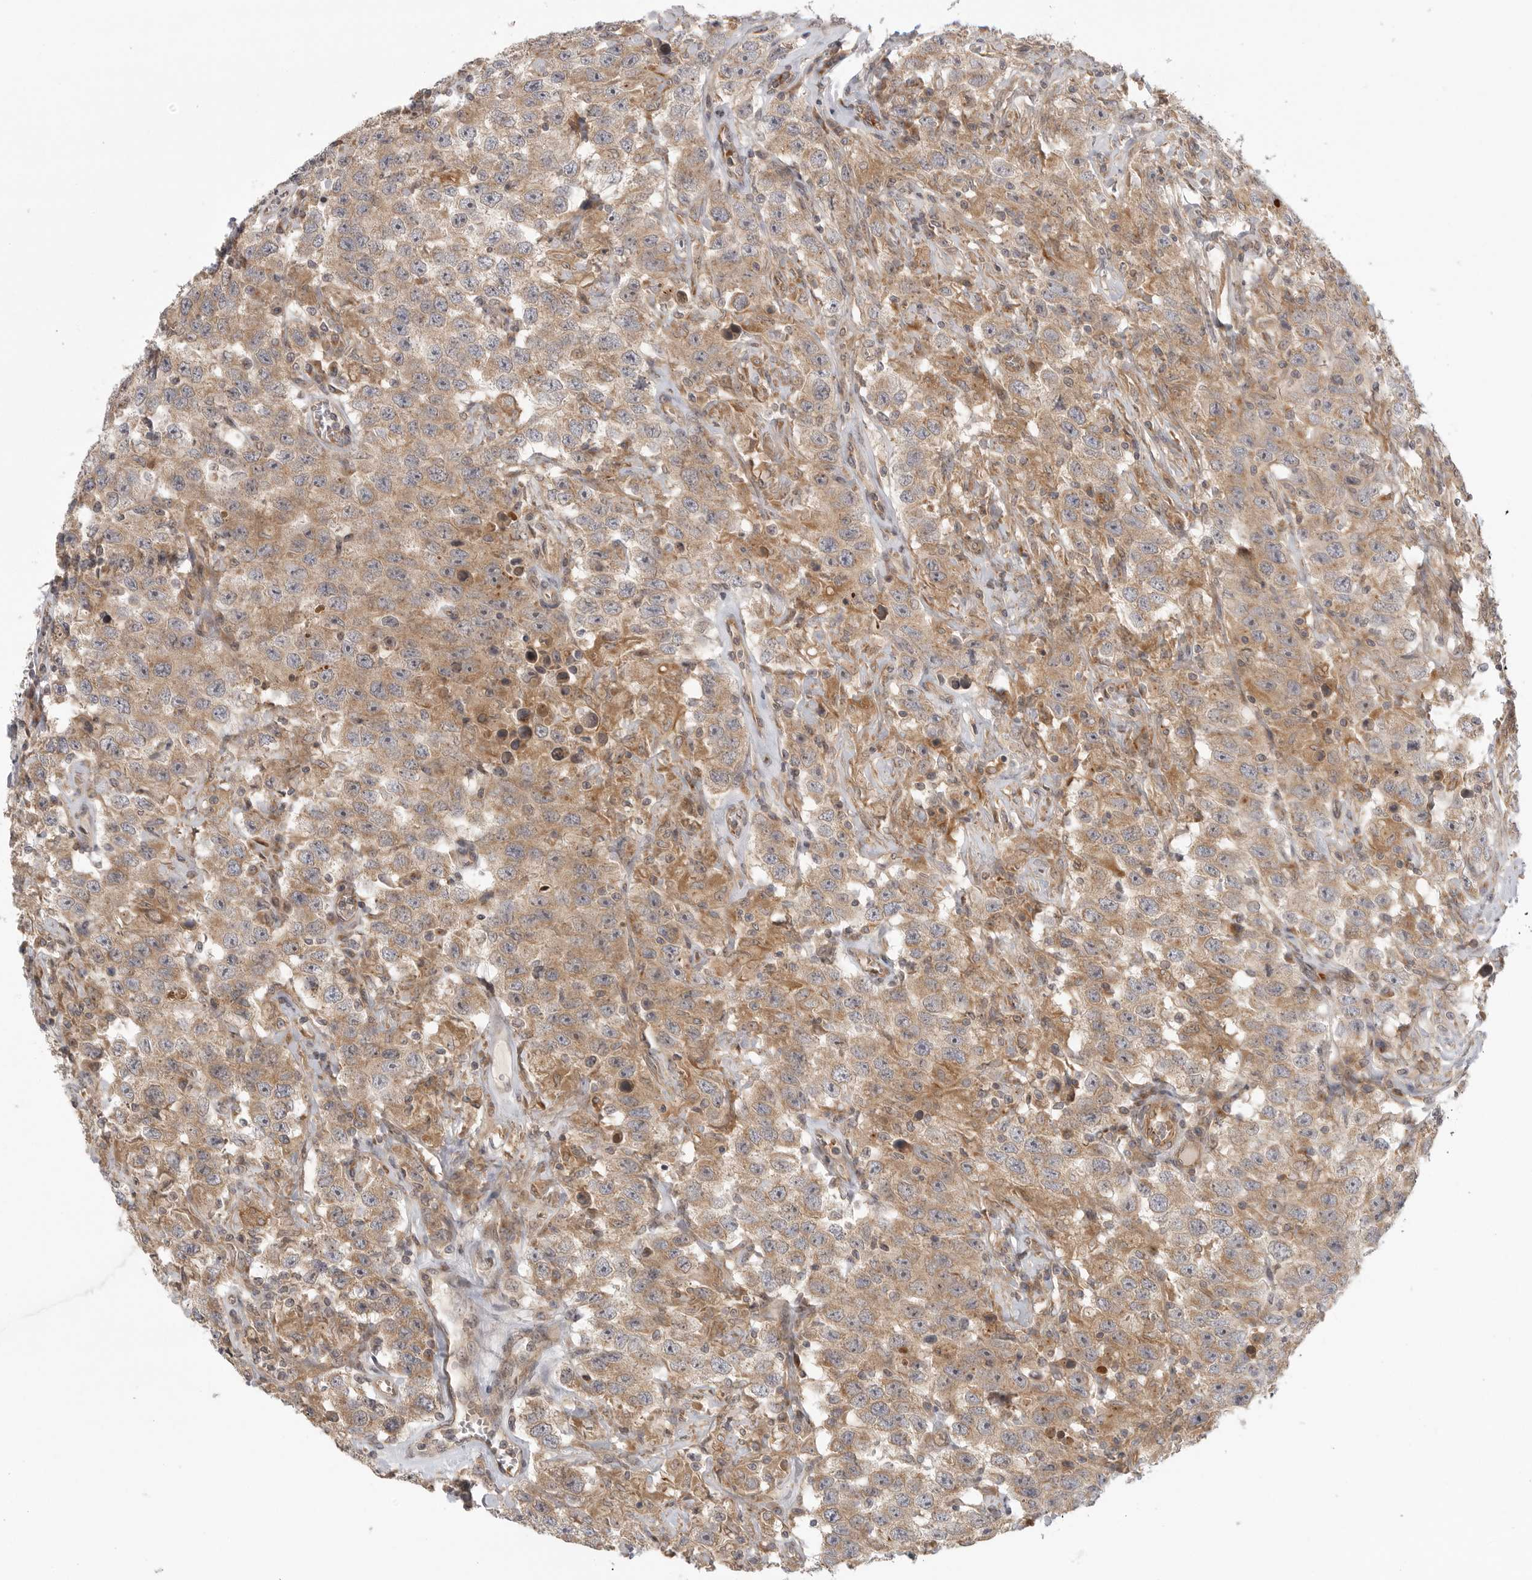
{"staining": {"intensity": "weak", "quantity": ">75%", "location": "cytoplasmic/membranous"}, "tissue": "testis cancer", "cell_type": "Tumor cells", "image_type": "cancer", "snomed": [{"axis": "morphology", "description": "Seminoma, NOS"}, {"axis": "topography", "description": "Testis"}], "caption": "A low amount of weak cytoplasmic/membranous expression is seen in approximately >75% of tumor cells in testis cancer tissue. The staining is performed using DAB brown chromogen to label protein expression. The nuclei are counter-stained blue using hematoxylin.", "gene": "CCPG1", "patient": {"sex": "male", "age": 41}}